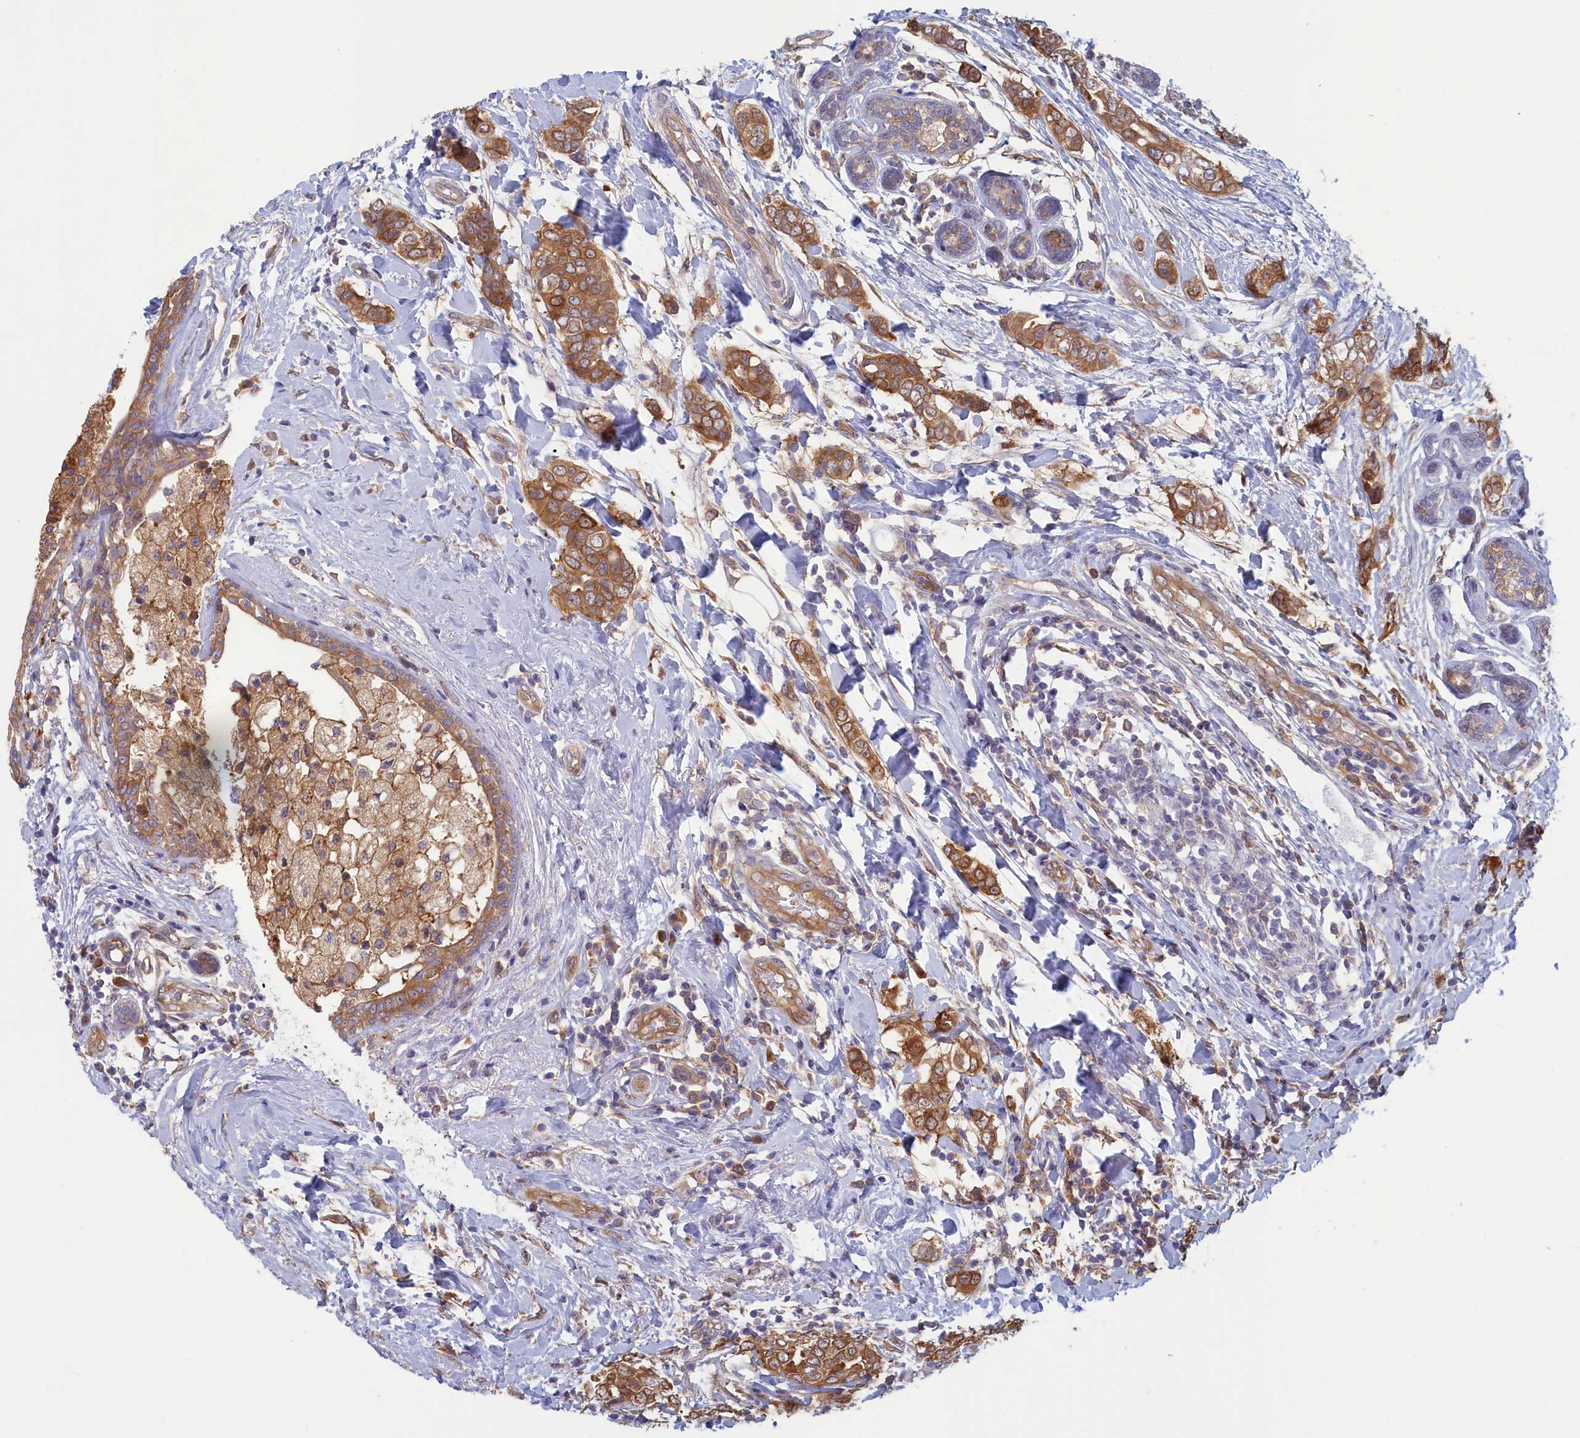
{"staining": {"intensity": "moderate", "quantity": ">75%", "location": "cytoplasmic/membranous"}, "tissue": "breast cancer", "cell_type": "Tumor cells", "image_type": "cancer", "snomed": [{"axis": "morphology", "description": "Lobular carcinoma"}, {"axis": "topography", "description": "Breast"}], "caption": "Approximately >75% of tumor cells in human lobular carcinoma (breast) show moderate cytoplasmic/membranous protein staining as visualized by brown immunohistochemical staining.", "gene": "SYNDIG1L", "patient": {"sex": "female", "age": 51}}